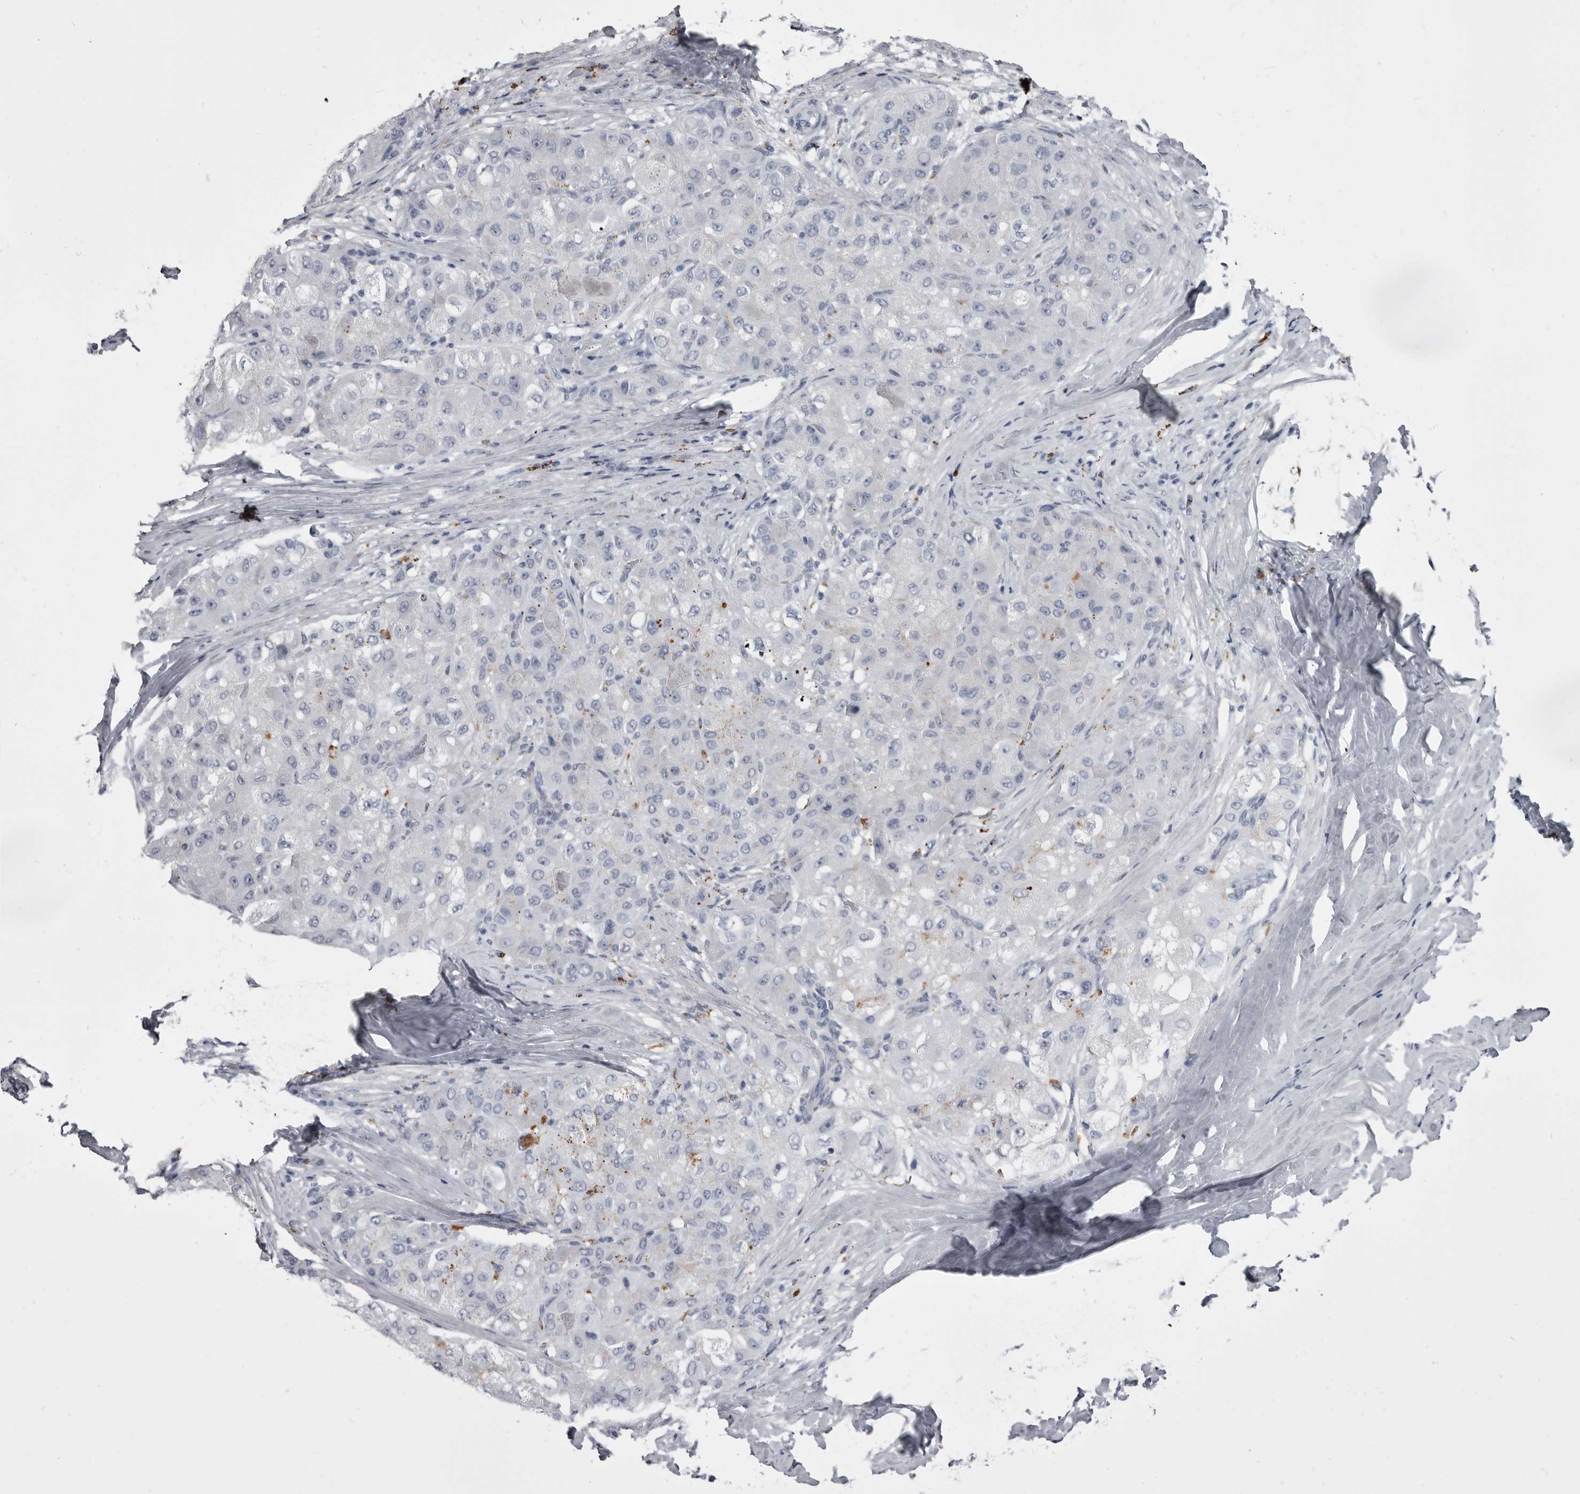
{"staining": {"intensity": "negative", "quantity": "none", "location": "none"}, "tissue": "liver cancer", "cell_type": "Tumor cells", "image_type": "cancer", "snomed": [{"axis": "morphology", "description": "Carcinoma, Hepatocellular, NOS"}, {"axis": "topography", "description": "Liver"}], "caption": "The image displays no staining of tumor cells in hepatocellular carcinoma (liver).", "gene": "ANK2", "patient": {"sex": "male", "age": 80}}